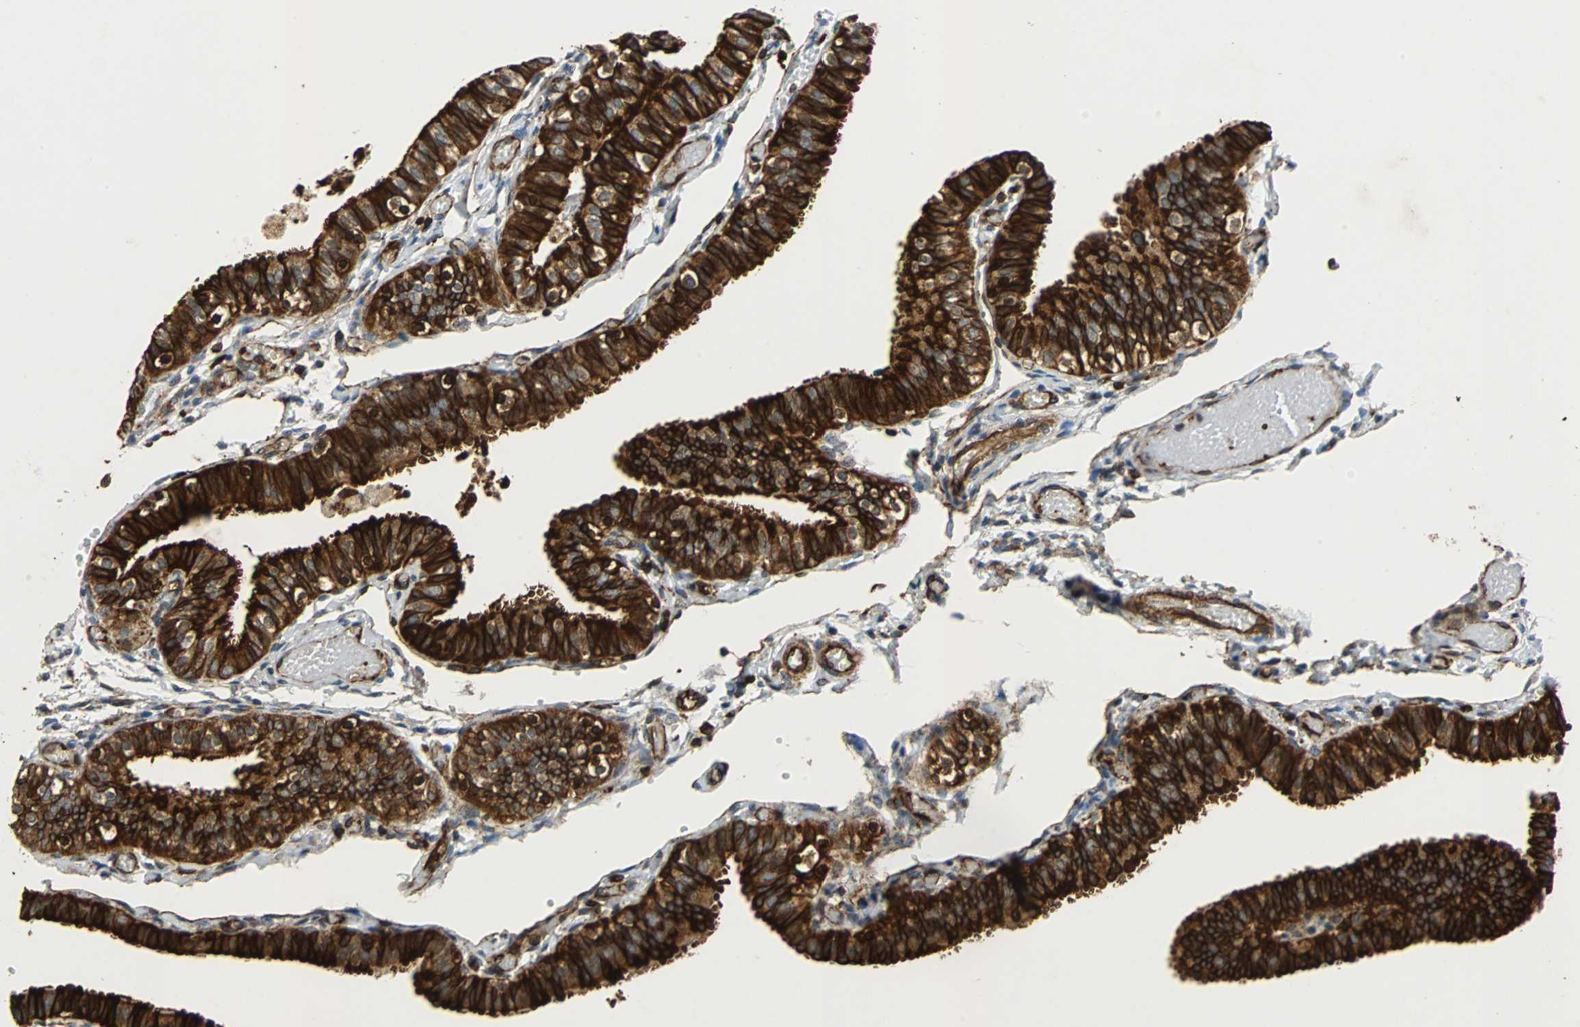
{"staining": {"intensity": "strong", "quantity": ">75%", "location": "cytoplasmic/membranous"}, "tissue": "fallopian tube", "cell_type": "Glandular cells", "image_type": "normal", "snomed": [{"axis": "morphology", "description": "Normal tissue, NOS"}, {"axis": "topography", "description": "Fallopian tube"}], "caption": "Approximately >75% of glandular cells in unremarkable fallopian tube reveal strong cytoplasmic/membranous protein expression as visualized by brown immunohistochemical staining.", "gene": "TUBA4A", "patient": {"sex": "female", "age": 46}}